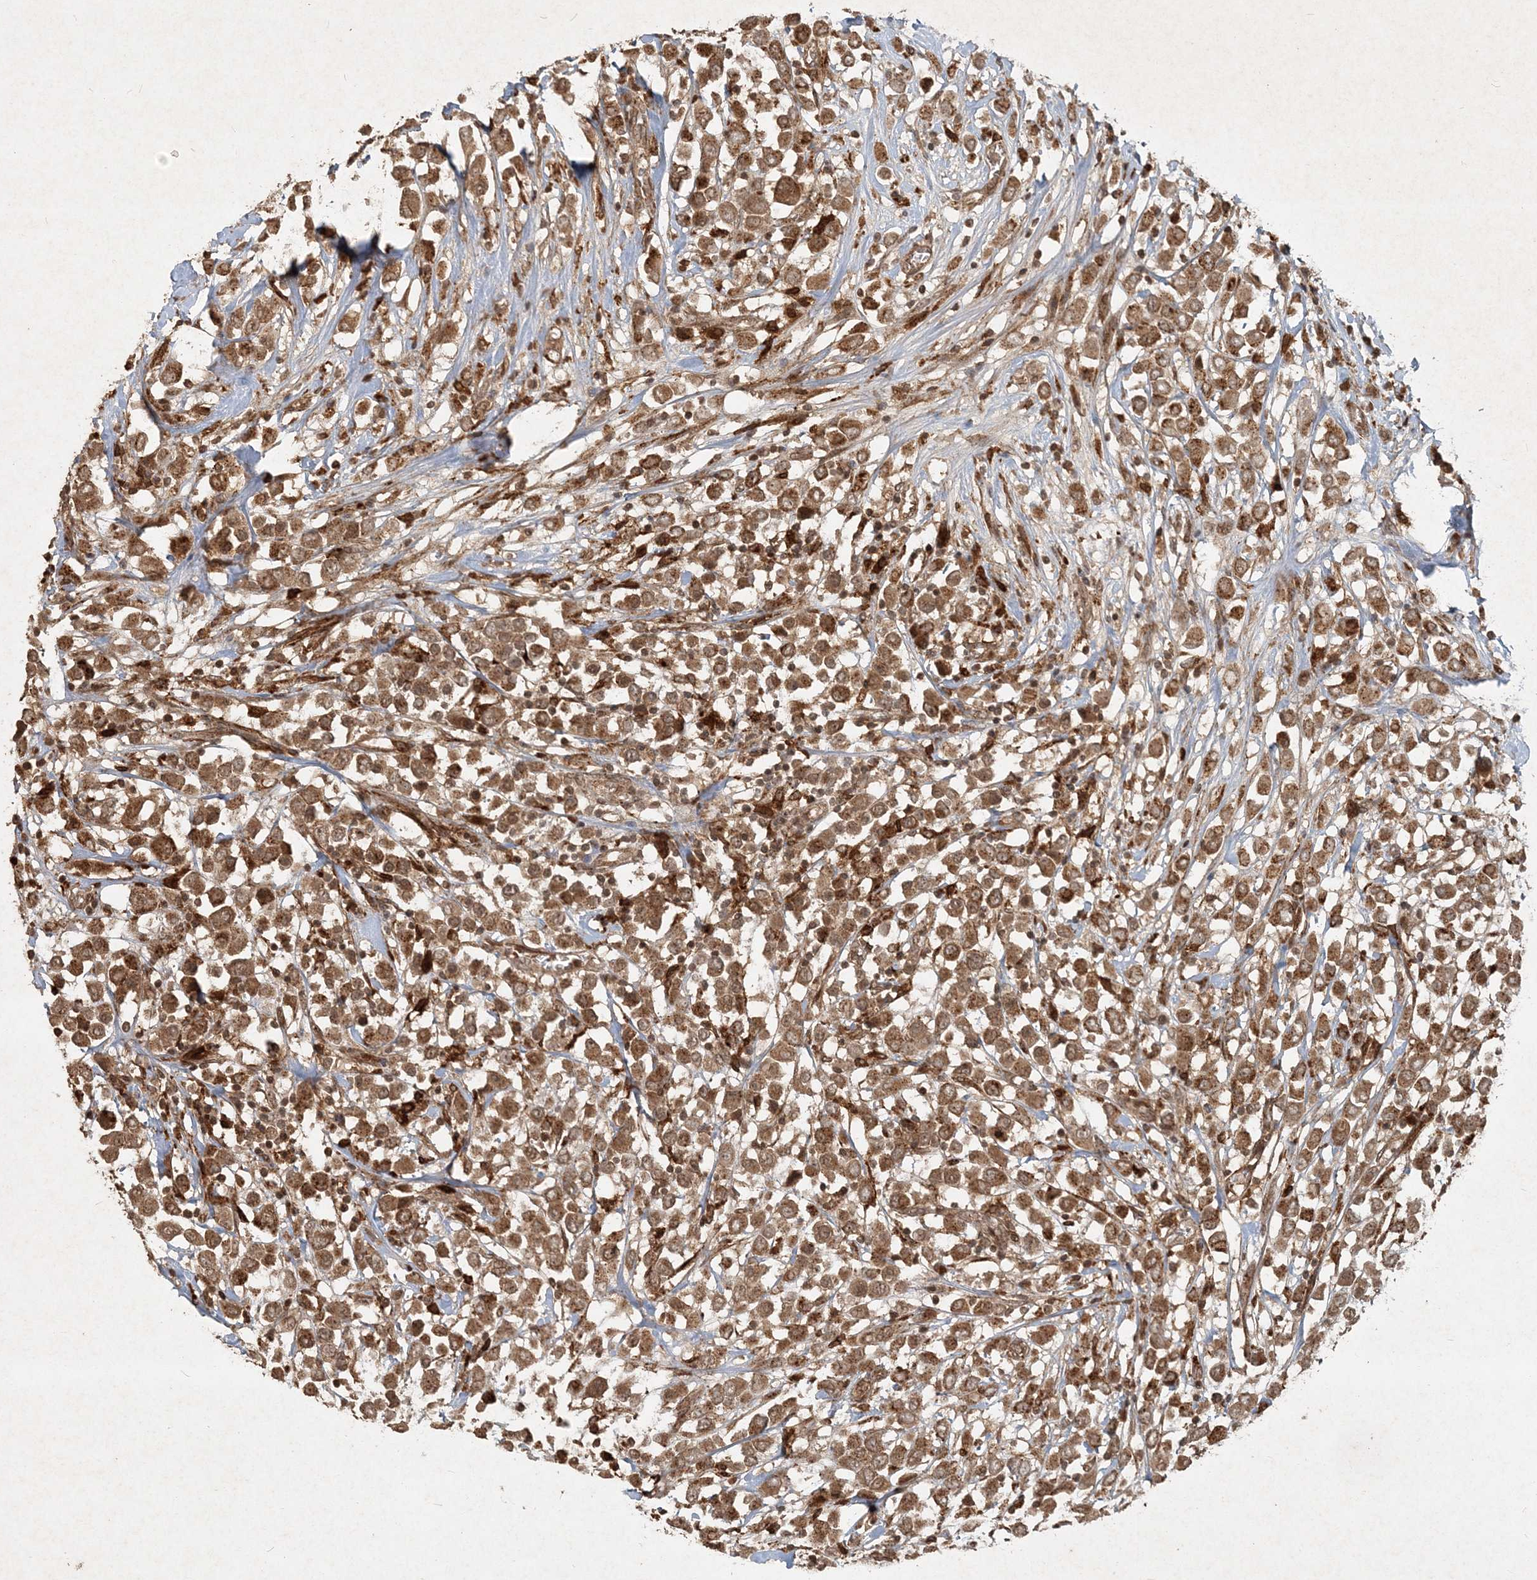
{"staining": {"intensity": "moderate", "quantity": ">75%", "location": "cytoplasmic/membranous"}, "tissue": "breast cancer", "cell_type": "Tumor cells", "image_type": "cancer", "snomed": [{"axis": "morphology", "description": "Duct carcinoma"}, {"axis": "topography", "description": "Breast"}], "caption": "Immunohistochemistry staining of breast cancer, which exhibits medium levels of moderate cytoplasmic/membranous positivity in approximately >75% of tumor cells indicating moderate cytoplasmic/membranous protein positivity. The staining was performed using DAB (3,3'-diaminobenzidine) (brown) for protein detection and nuclei were counterstained in hematoxylin (blue).", "gene": "NARS1", "patient": {"sex": "female", "age": 61}}